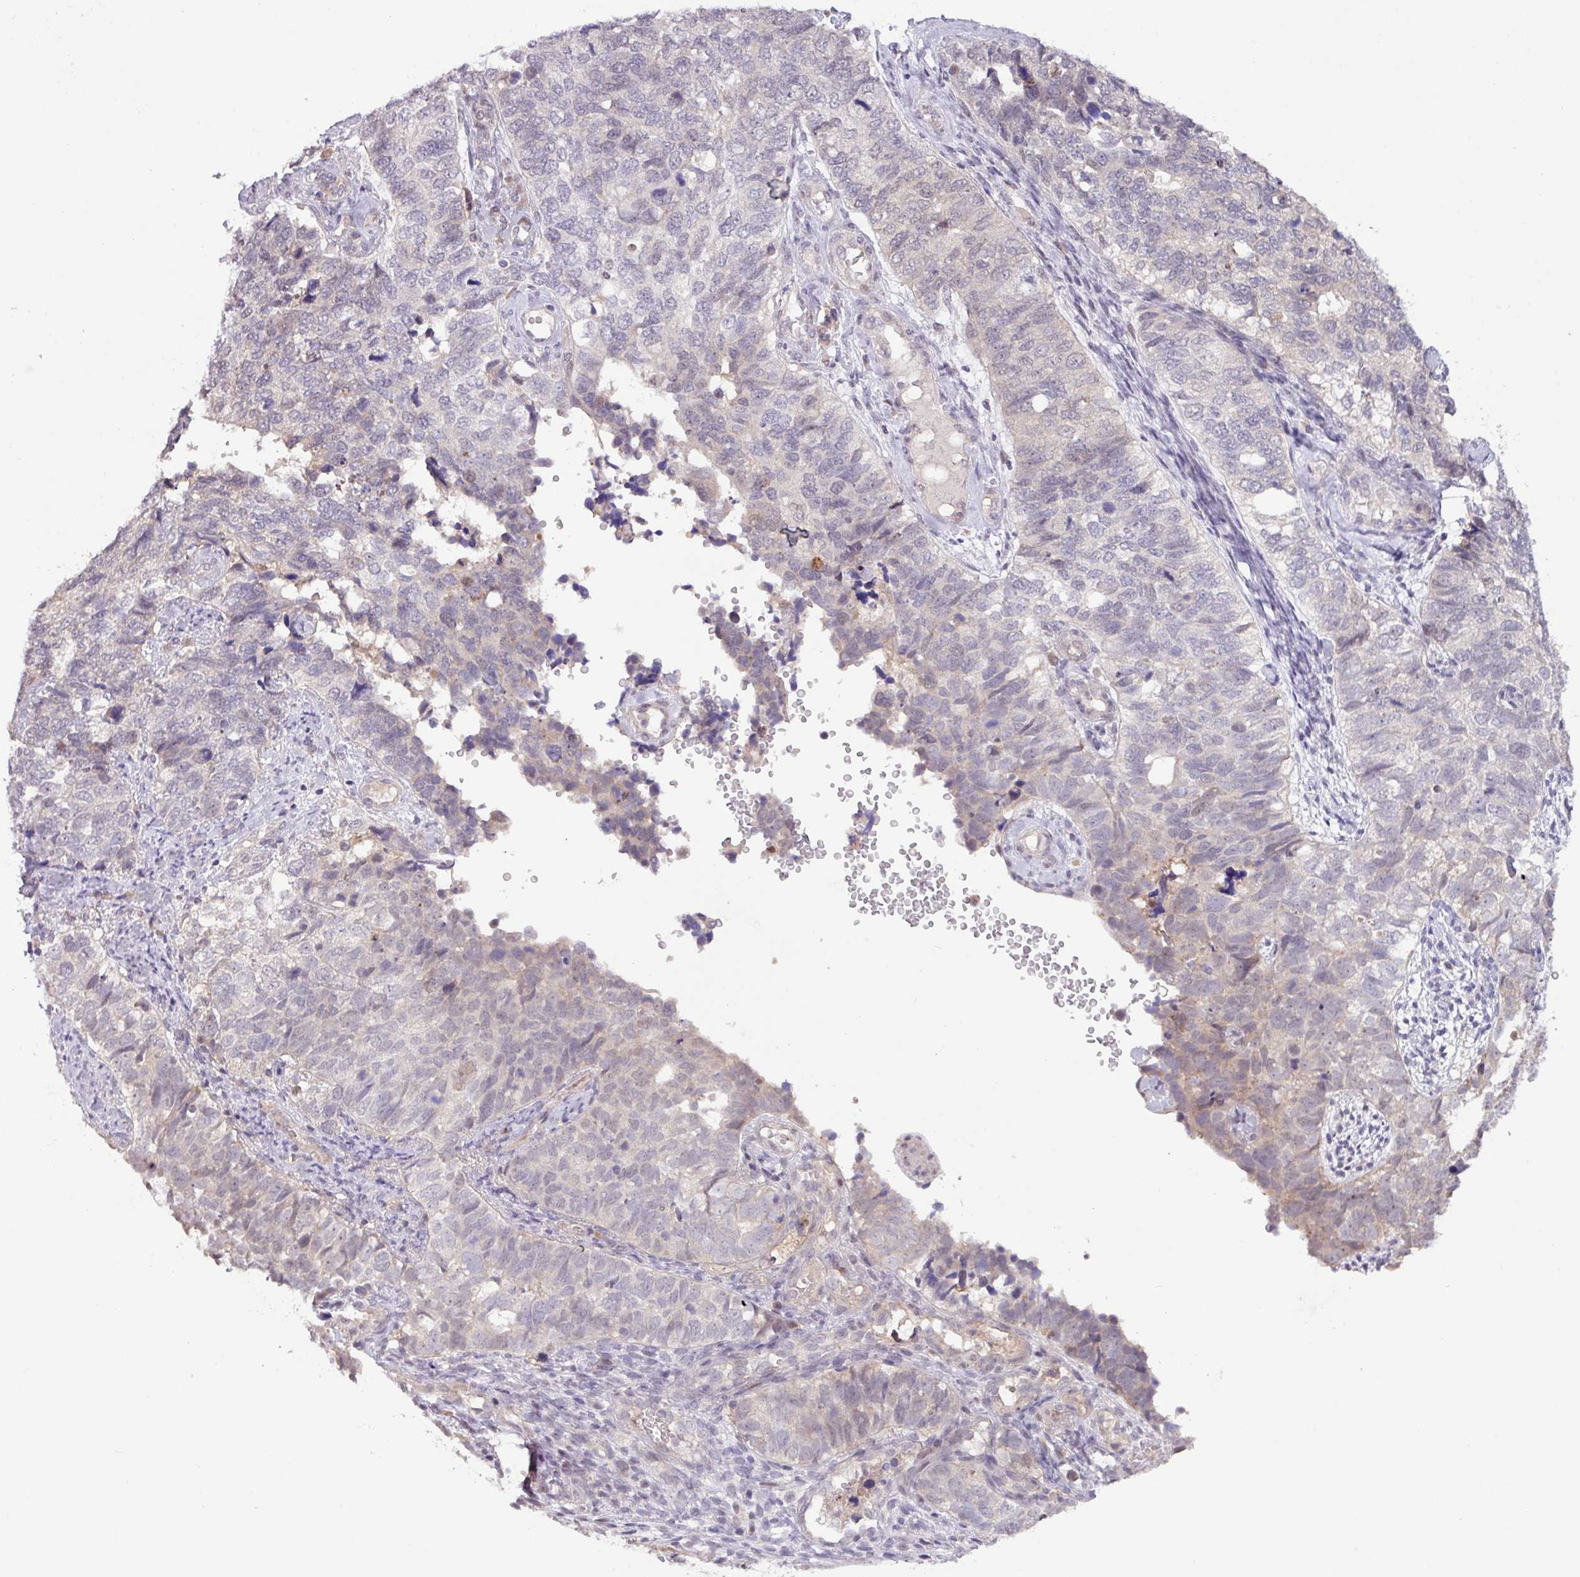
{"staining": {"intensity": "weak", "quantity": "<25%", "location": "cytoplasmic/membranous"}, "tissue": "cervical cancer", "cell_type": "Tumor cells", "image_type": "cancer", "snomed": [{"axis": "morphology", "description": "Squamous cell carcinoma, NOS"}, {"axis": "topography", "description": "Cervix"}], "caption": "Squamous cell carcinoma (cervical) was stained to show a protein in brown. There is no significant positivity in tumor cells. Nuclei are stained in blue.", "gene": "RIPPLY1", "patient": {"sex": "female", "age": 63}}